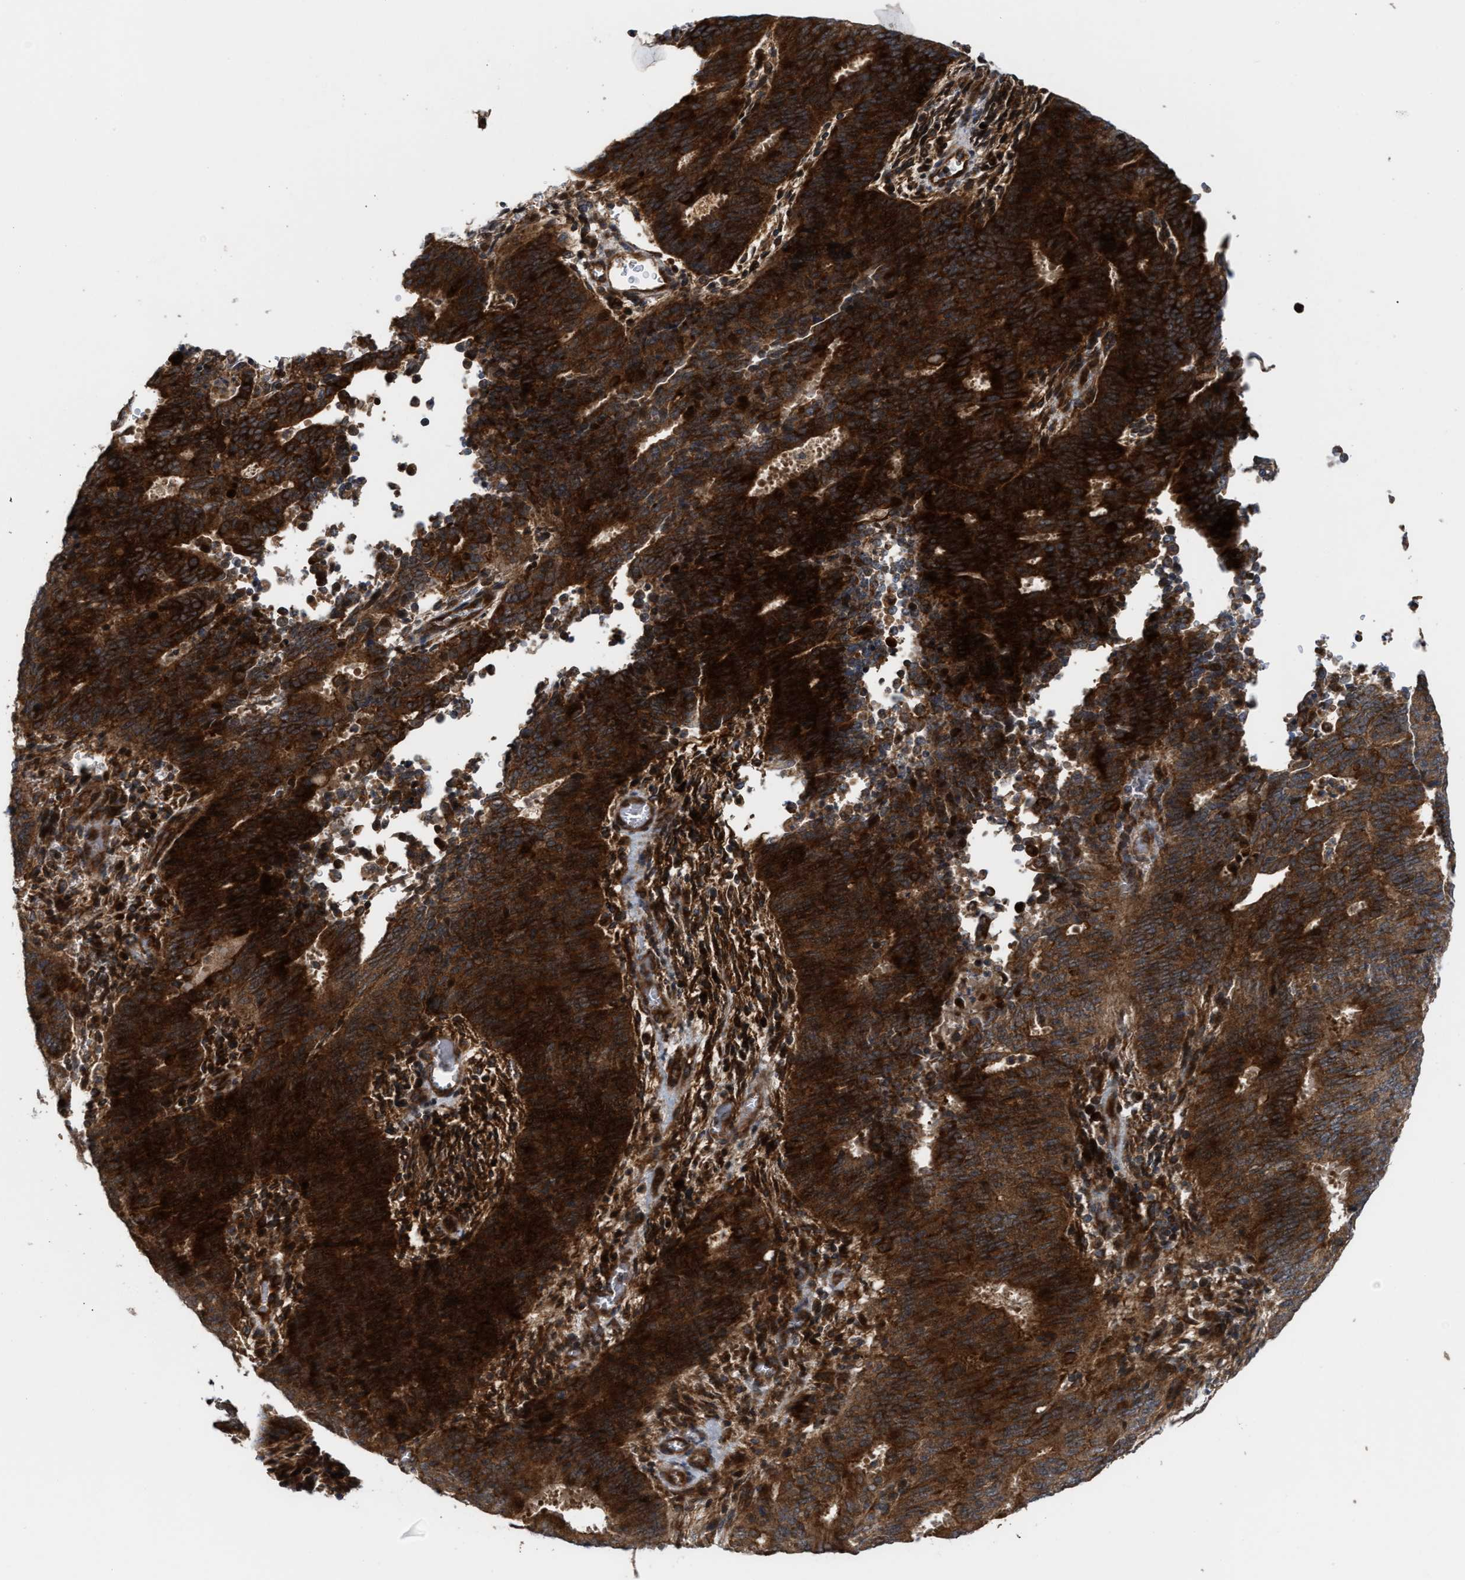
{"staining": {"intensity": "strong", "quantity": ">75%", "location": "cytoplasmic/membranous"}, "tissue": "cervical cancer", "cell_type": "Tumor cells", "image_type": "cancer", "snomed": [{"axis": "morphology", "description": "Adenocarcinoma, NOS"}, {"axis": "topography", "description": "Cervix"}], "caption": "DAB immunohistochemical staining of cervical cancer exhibits strong cytoplasmic/membranous protein expression in about >75% of tumor cells.", "gene": "STAU1", "patient": {"sex": "female", "age": 44}}